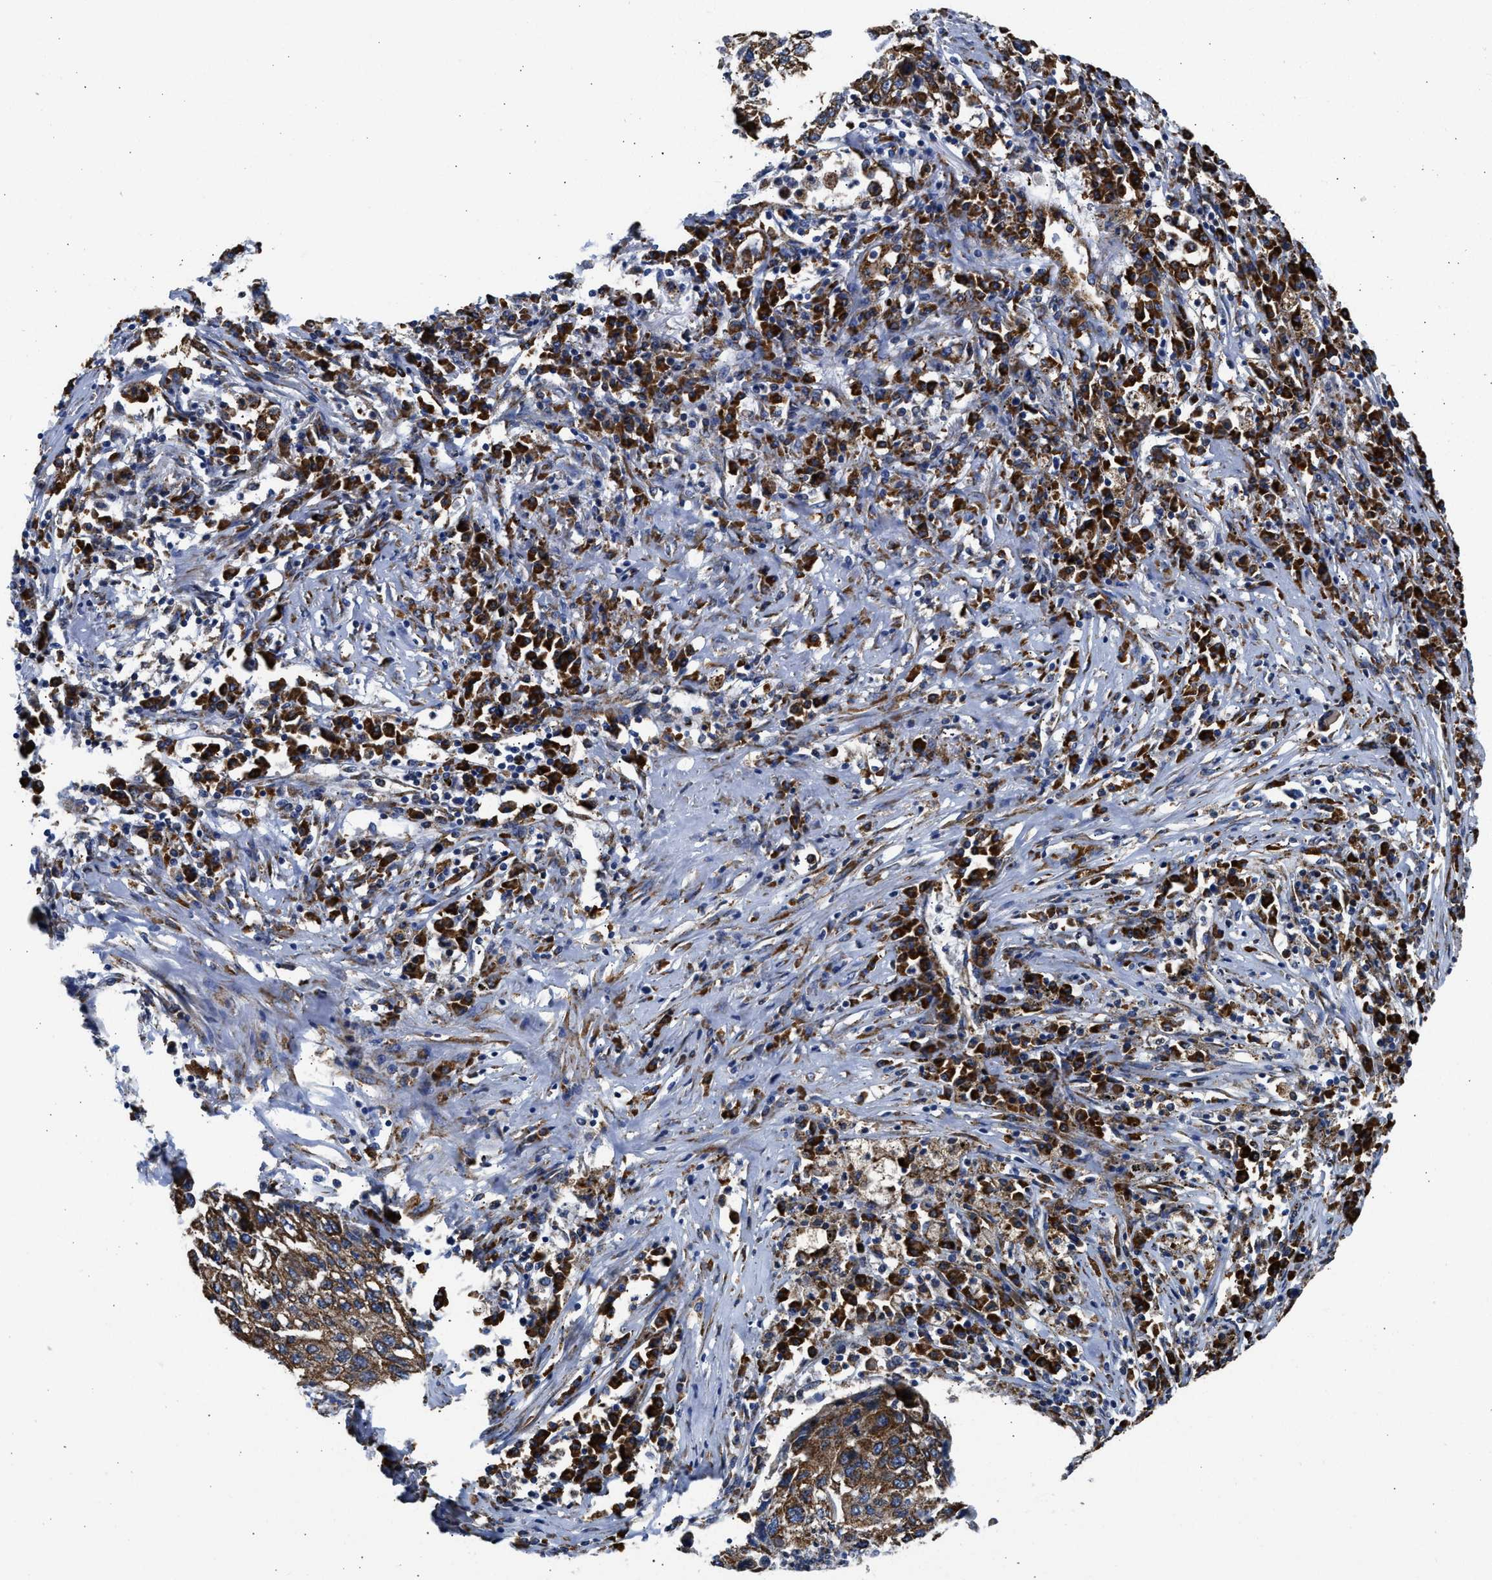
{"staining": {"intensity": "moderate", "quantity": ">75%", "location": "cytoplasmic/membranous"}, "tissue": "lung cancer", "cell_type": "Tumor cells", "image_type": "cancer", "snomed": [{"axis": "morphology", "description": "Squamous cell carcinoma, NOS"}, {"axis": "topography", "description": "Lung"}], "caption": "Human lung squamous cell carcinoma stained with a protein marker shows moderate staining in tumor cells.", "gene": "CYCS", "patient": {"sex": "female", "age": 63}}